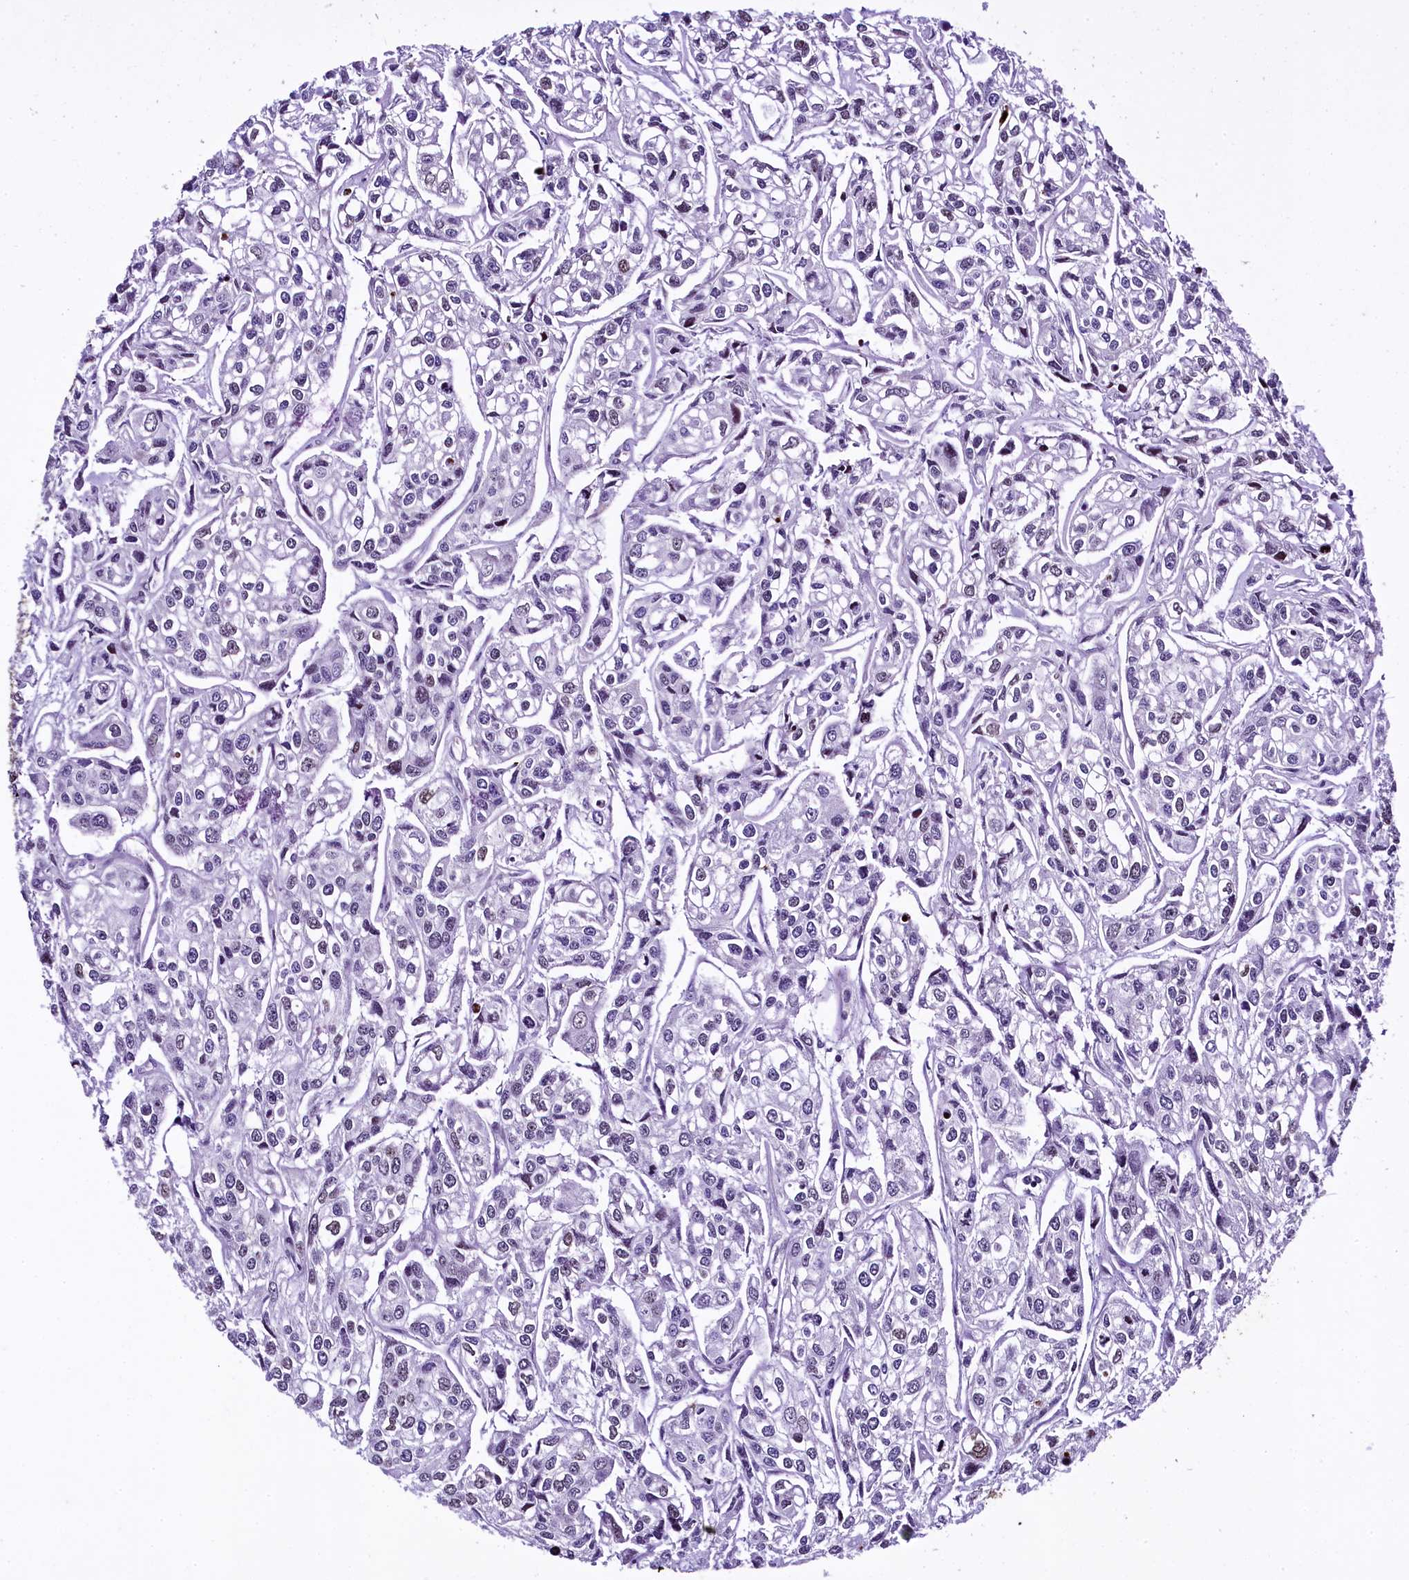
{"staining": {"intensity": "negative", "quantity": "none", "location": "none"}, "tissue": "urothelial cancer", "cell_type": "Tumor cells", "image_type": "cancer", "snomed": [{"axis": "morphology", "description": "Urothelial carcinoma, High grade"}, {"axis": "topography", "description": "Urinary bladder"}], "caption": "Micrograph shows no protein expression in tumor cells of urothelial cancer tissue.", "gene": "SAMD10", "patient": {"sex": "male", "age": 67}}